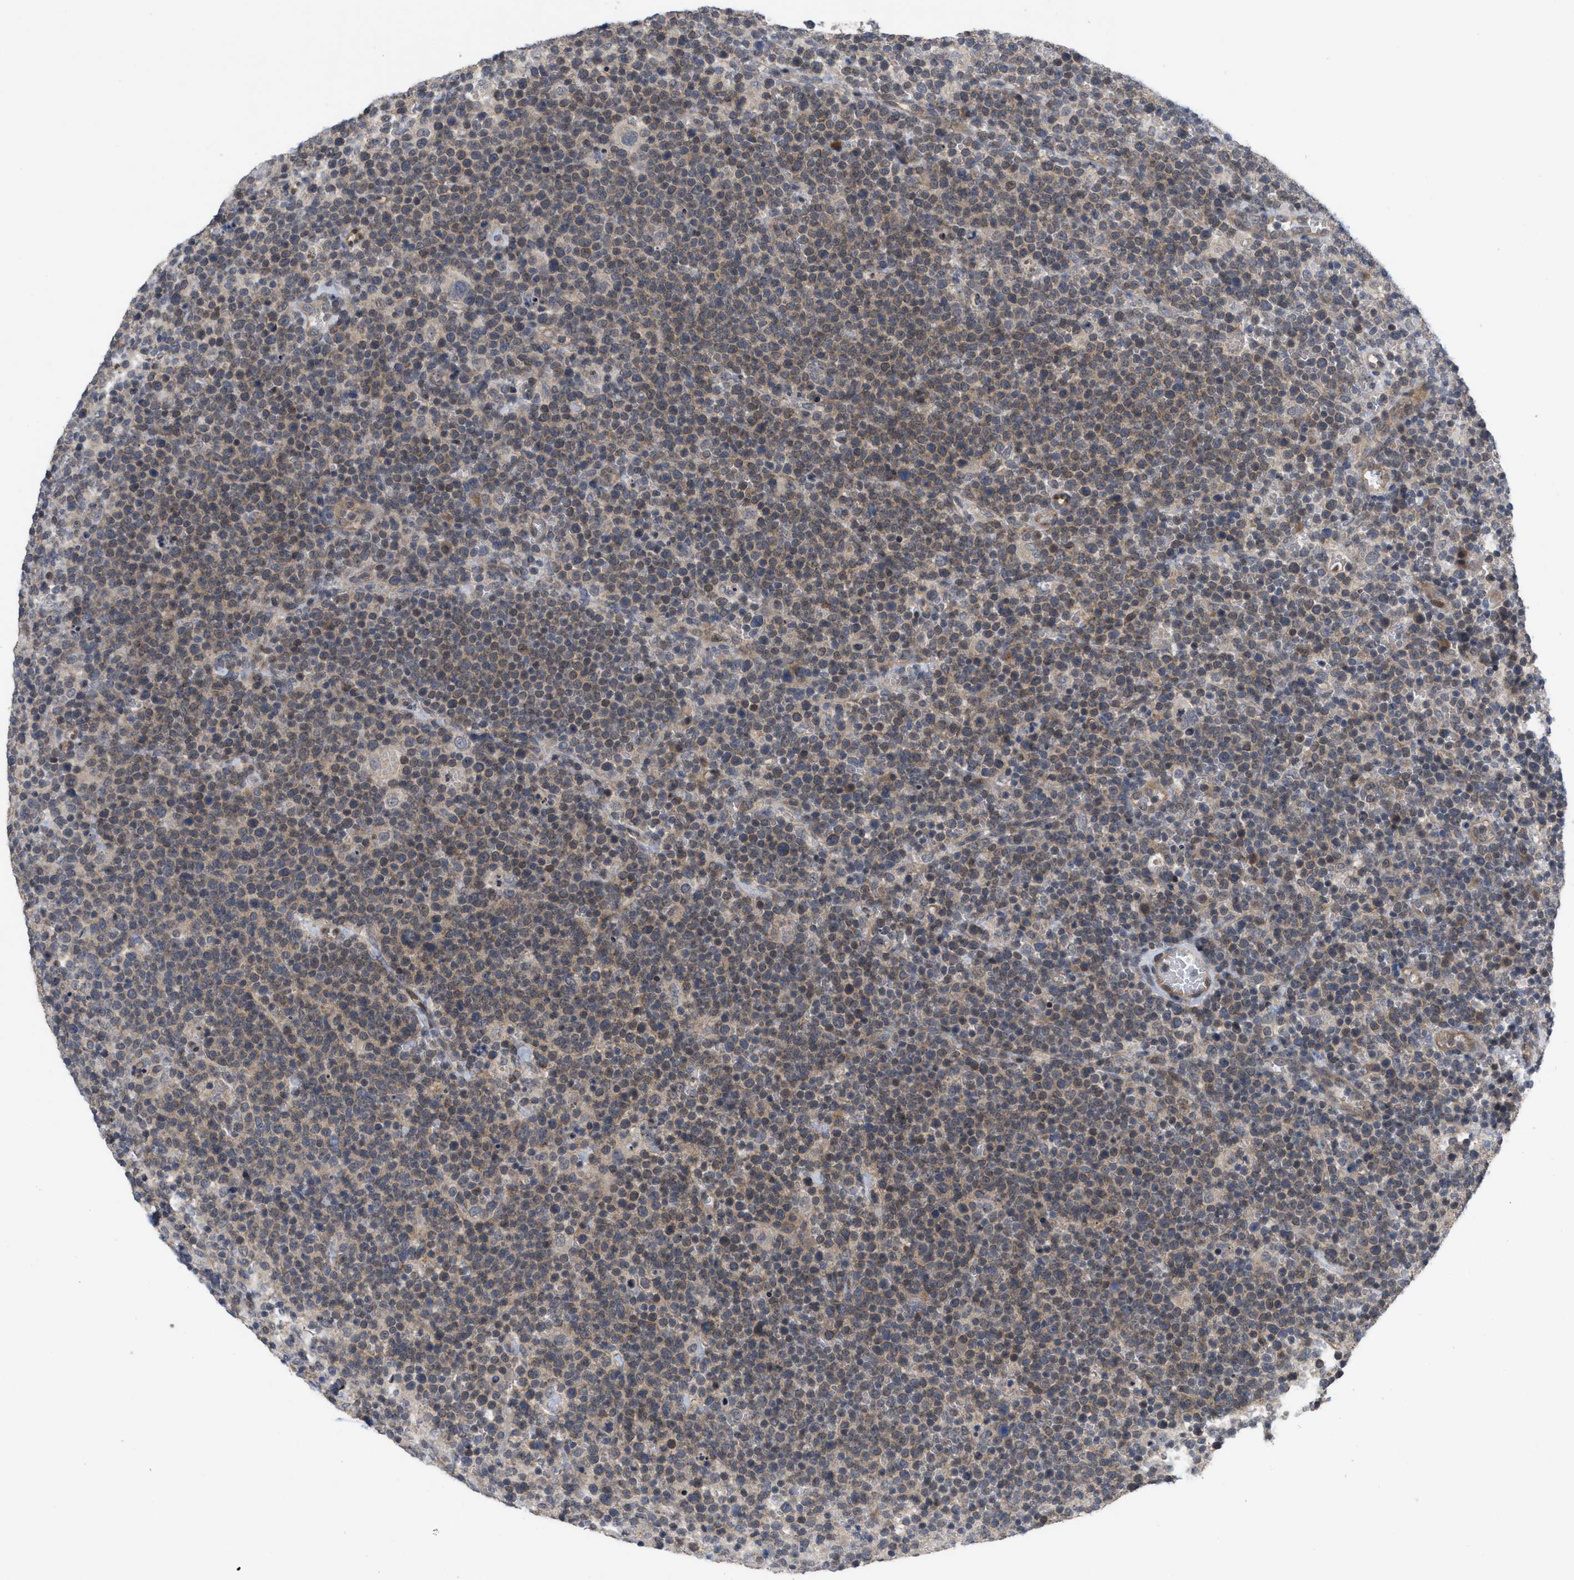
{"staining": {"intensity": "weak", "quantity": ">75%", "location": "cytoplasmic/membranous"}, "tissue": "lymphoma", "cell_type": "Tumor cells", "image_type": "cancer", "snomed": [{"axis": "morphology", "description": "Malignant lymphoma, non-Hodgkin's type, High grade"}, {"axis": "topography", "description": "Lymph node"}], "caption": "Weak cytoplasmic/membranous protein positivity is seen in about >75% of tumor cells in lymphoma.", "gene": "LDAF1", "patient": {"sex": "male", "age": 61}}